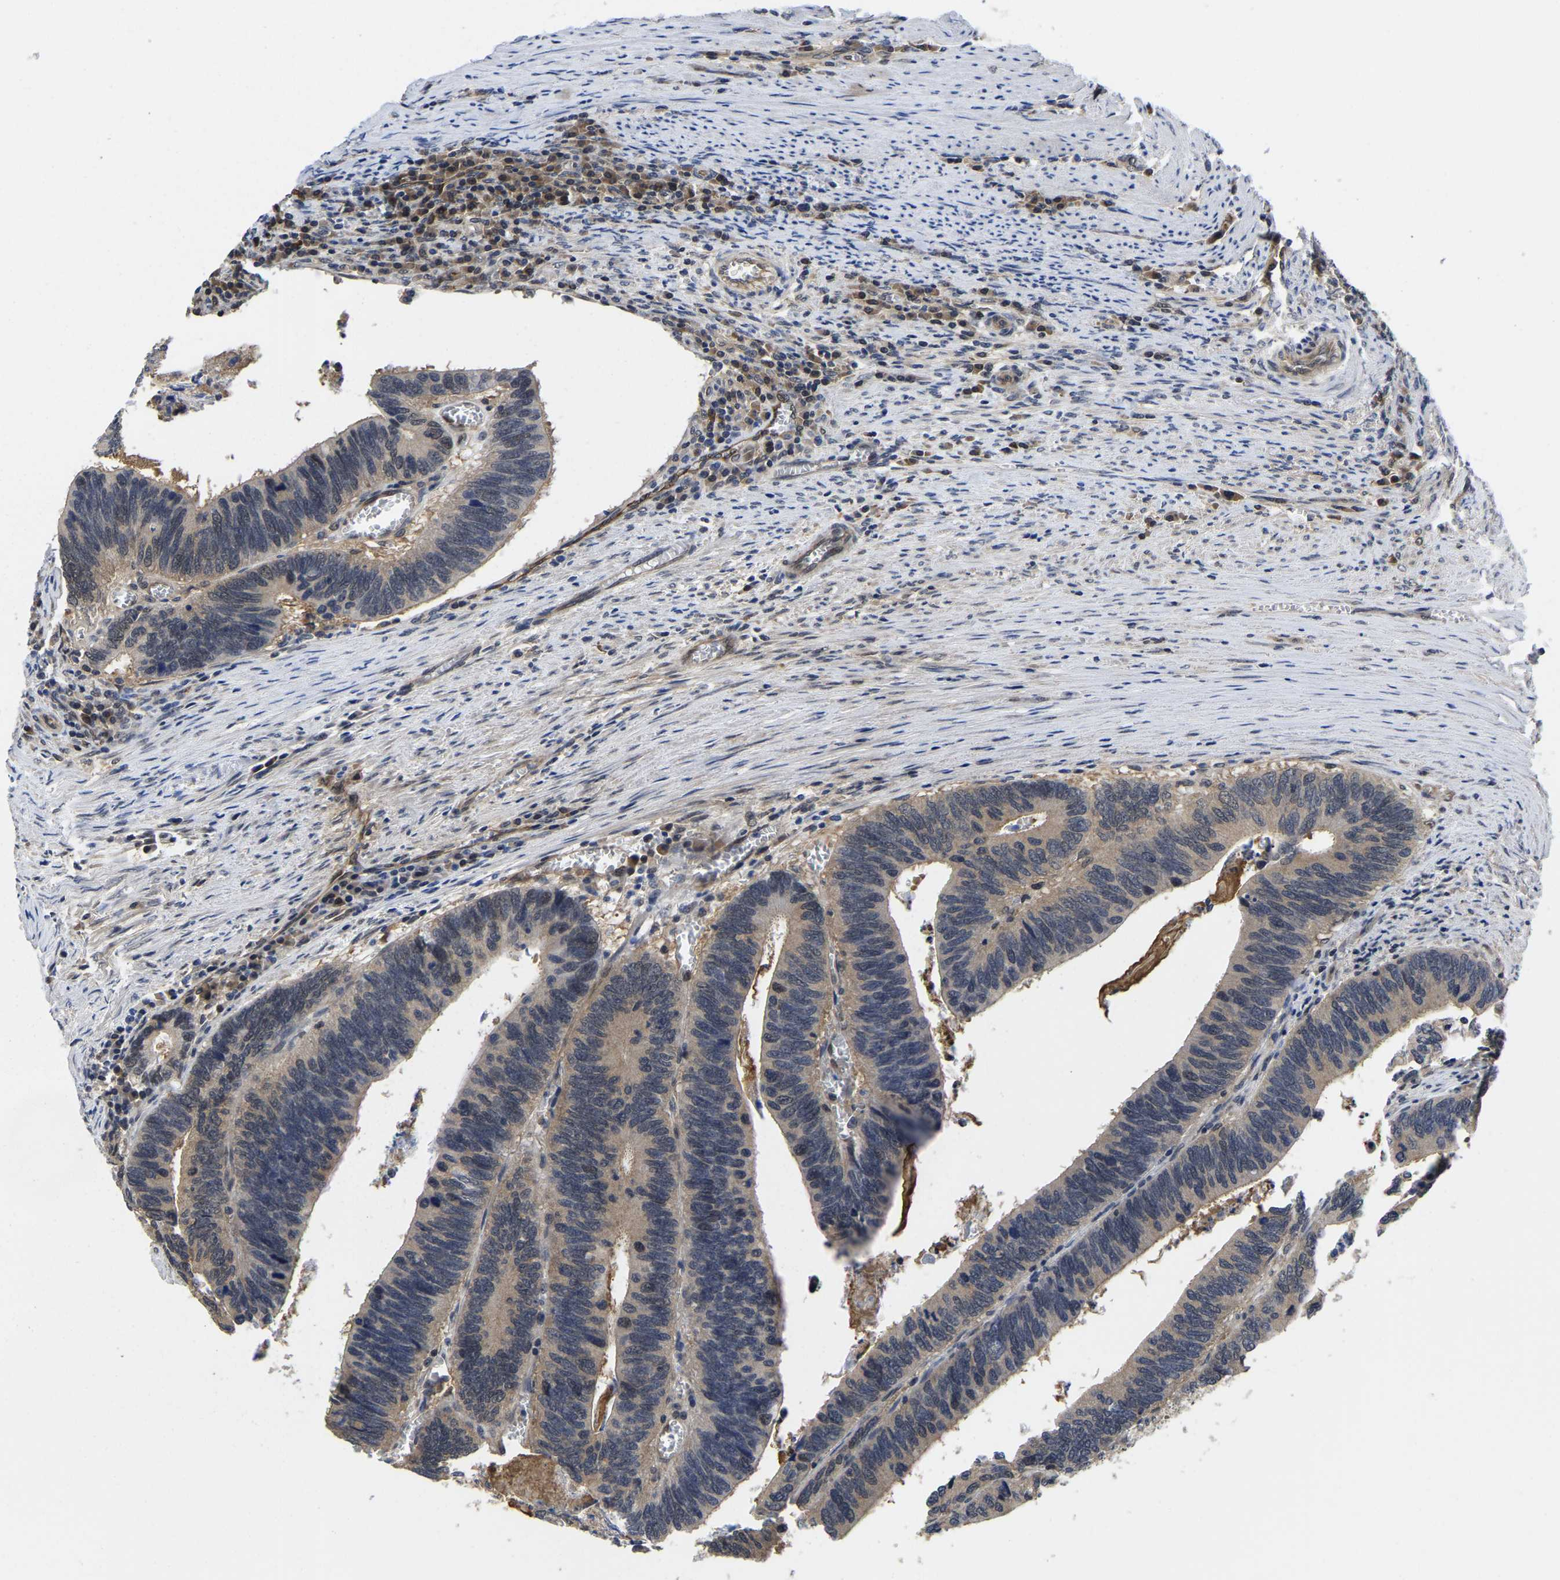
{"staining": {"intensity": "weak", "quantity": ">75%", "location": "cytoplasmic/membranous,nuclear"}, "tissue": "colorectal cancer", "cell_type": "Tumor cells", "image_type": "cancer", "snomed": [{"axis": "morphology", "description": "Adenocarcinoma, NOS"}, {"axis": "topography", "description": "Colon"}], "caption": "Approximately >75% of tumor cells in human colorectal adenocarcinoma exhibit weak cytoplasmic/membranous and nuclear protein positivity as visualized by brown immunohistochemical staining.", "gene": "MCOLN2", "patient": {"sex": "male", "age": 72}}